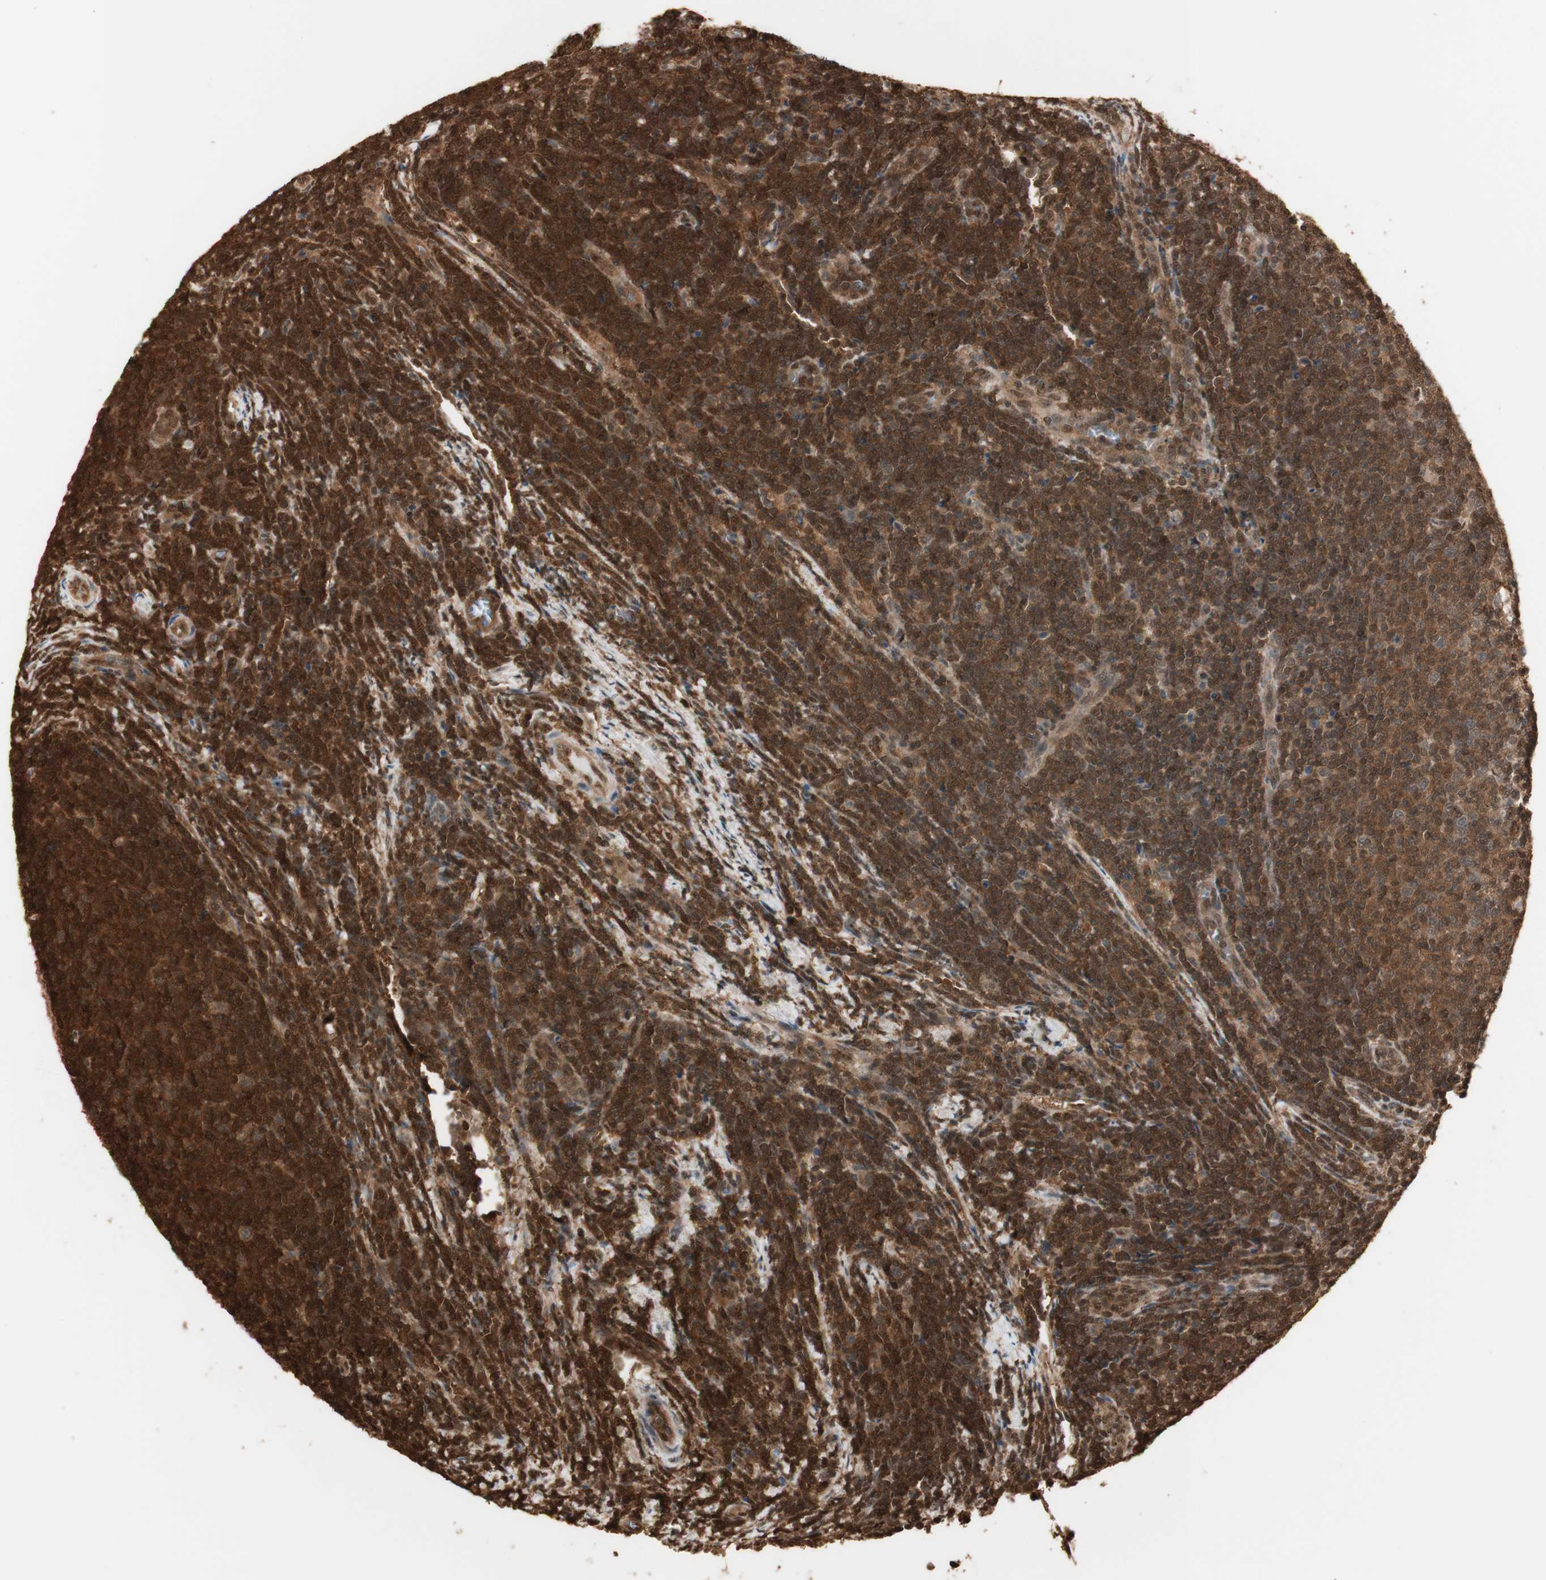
{"staining": {"intensity": "strong", "quantity": ">75%", "location": "cytoplasmic/membranous,nuclear"}, "tissue": "lymphoma", "cell_type": "Tumor cells", "image_type": "cancer", "snomed": [{"axis": "morphology", "description": "Malignant lymphoma, non-Hodgkin's type, Low grade"}, {"axis": "topography", "description": "Lymph node"}], "caption": "About >75% of tumor cells in human lymphoma exhibit strong cytoplasmic/membranous and nuclear protein expression as visualized by brown immunohistochemical staining.", "gene": "YWHAB", "patient": {"sex": "male", "age": 66}}